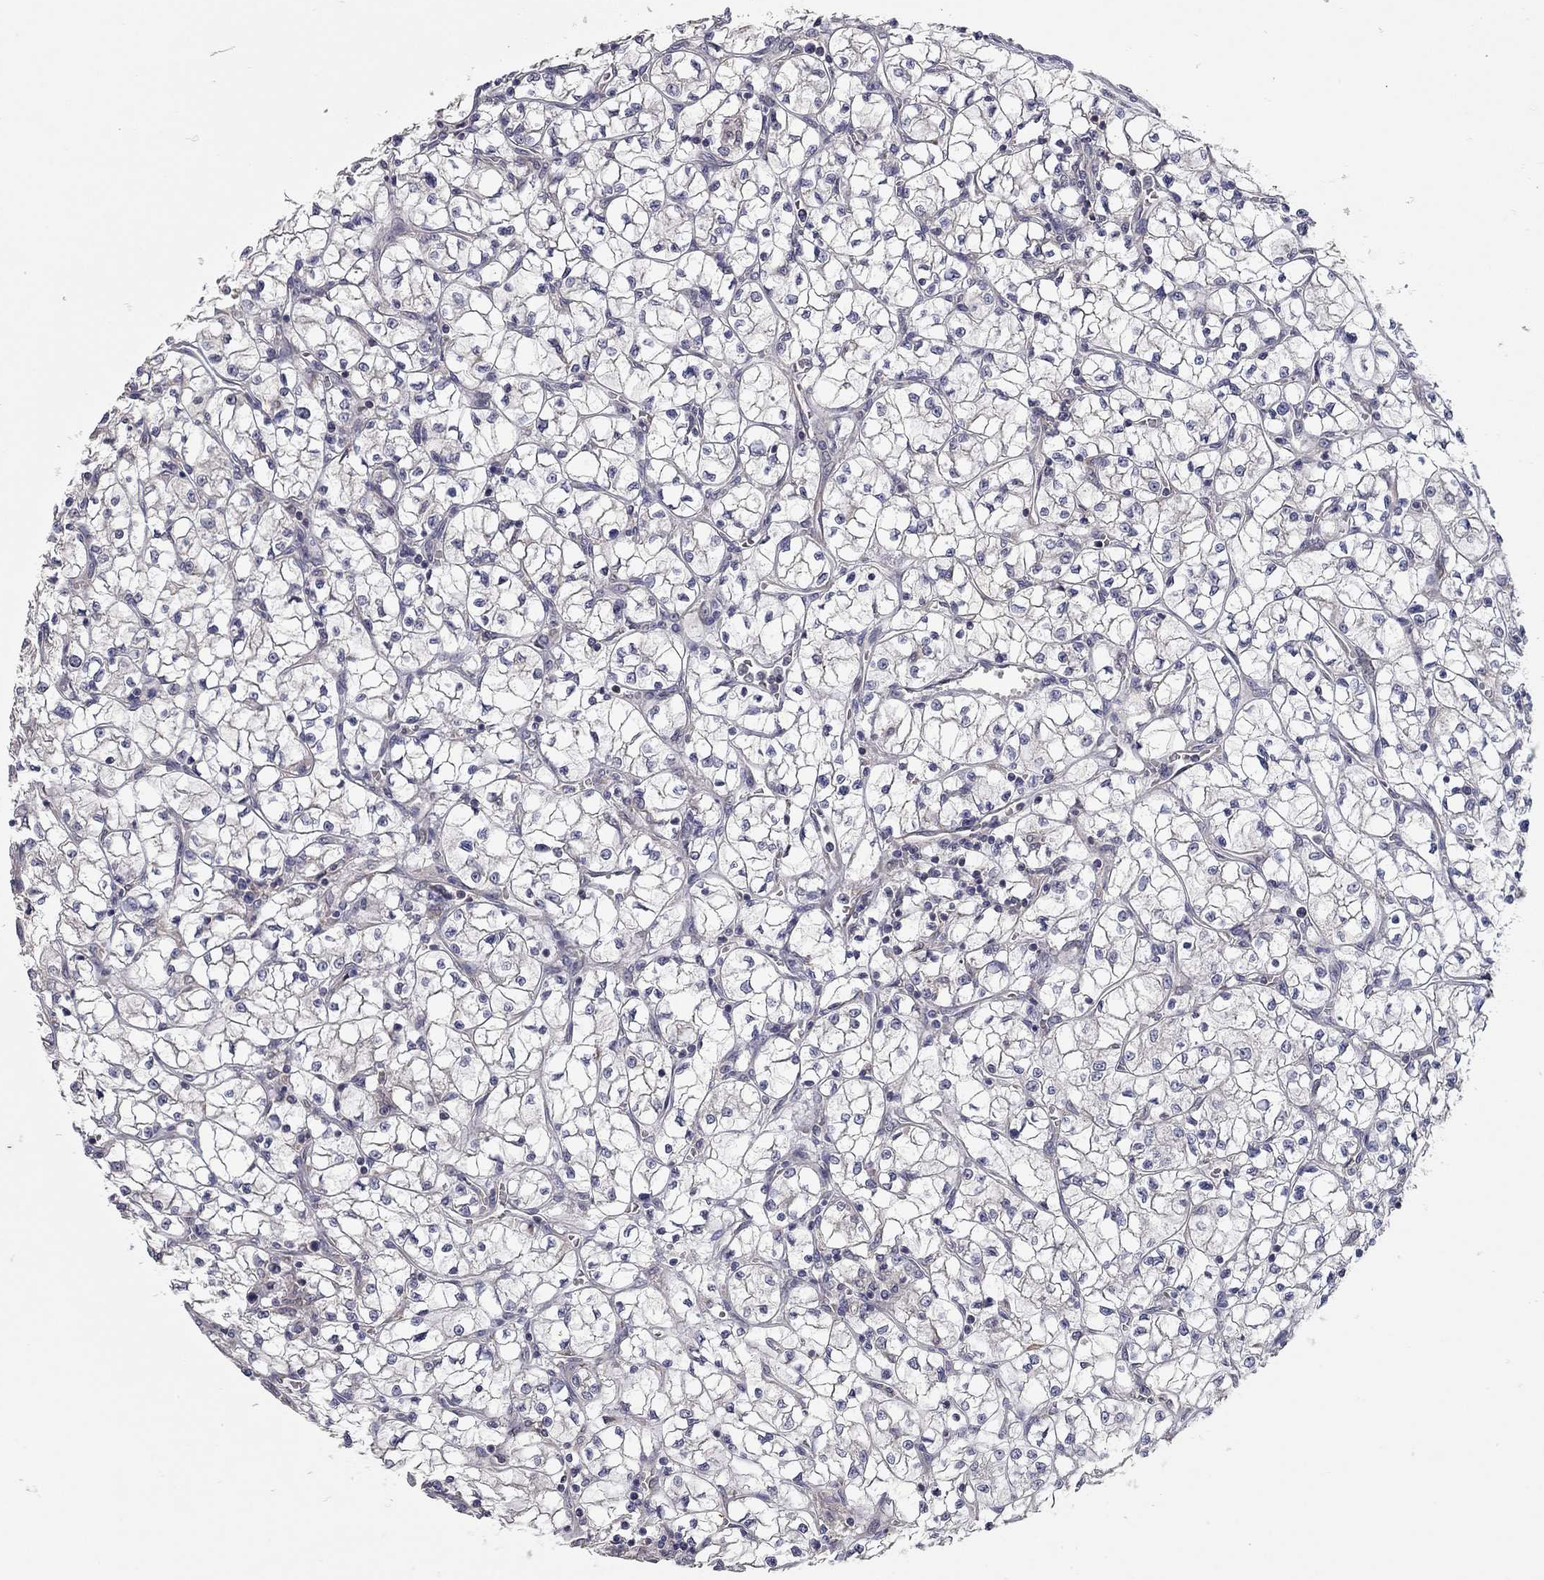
{"staining": {"intensity": "negative", "quantity": "none", "location": "none"}, "tissue": "renal cancer", "cell_type": "Tumor cells", "image_type": "cancer", "snomed": [{"axis": "morphology", "description": "Adenocarcinoma, NOS"}, {"axis": "topography", "description": "Kidney"}], "caption": "DAB (3,3'-diaminobenzidine) immunohistochemical staining of adenocarcinoma (renal) reveals no significant expression in tumor cells.", "gene": "XAGE2", "patient": {"sex": "female", "age": 64}}